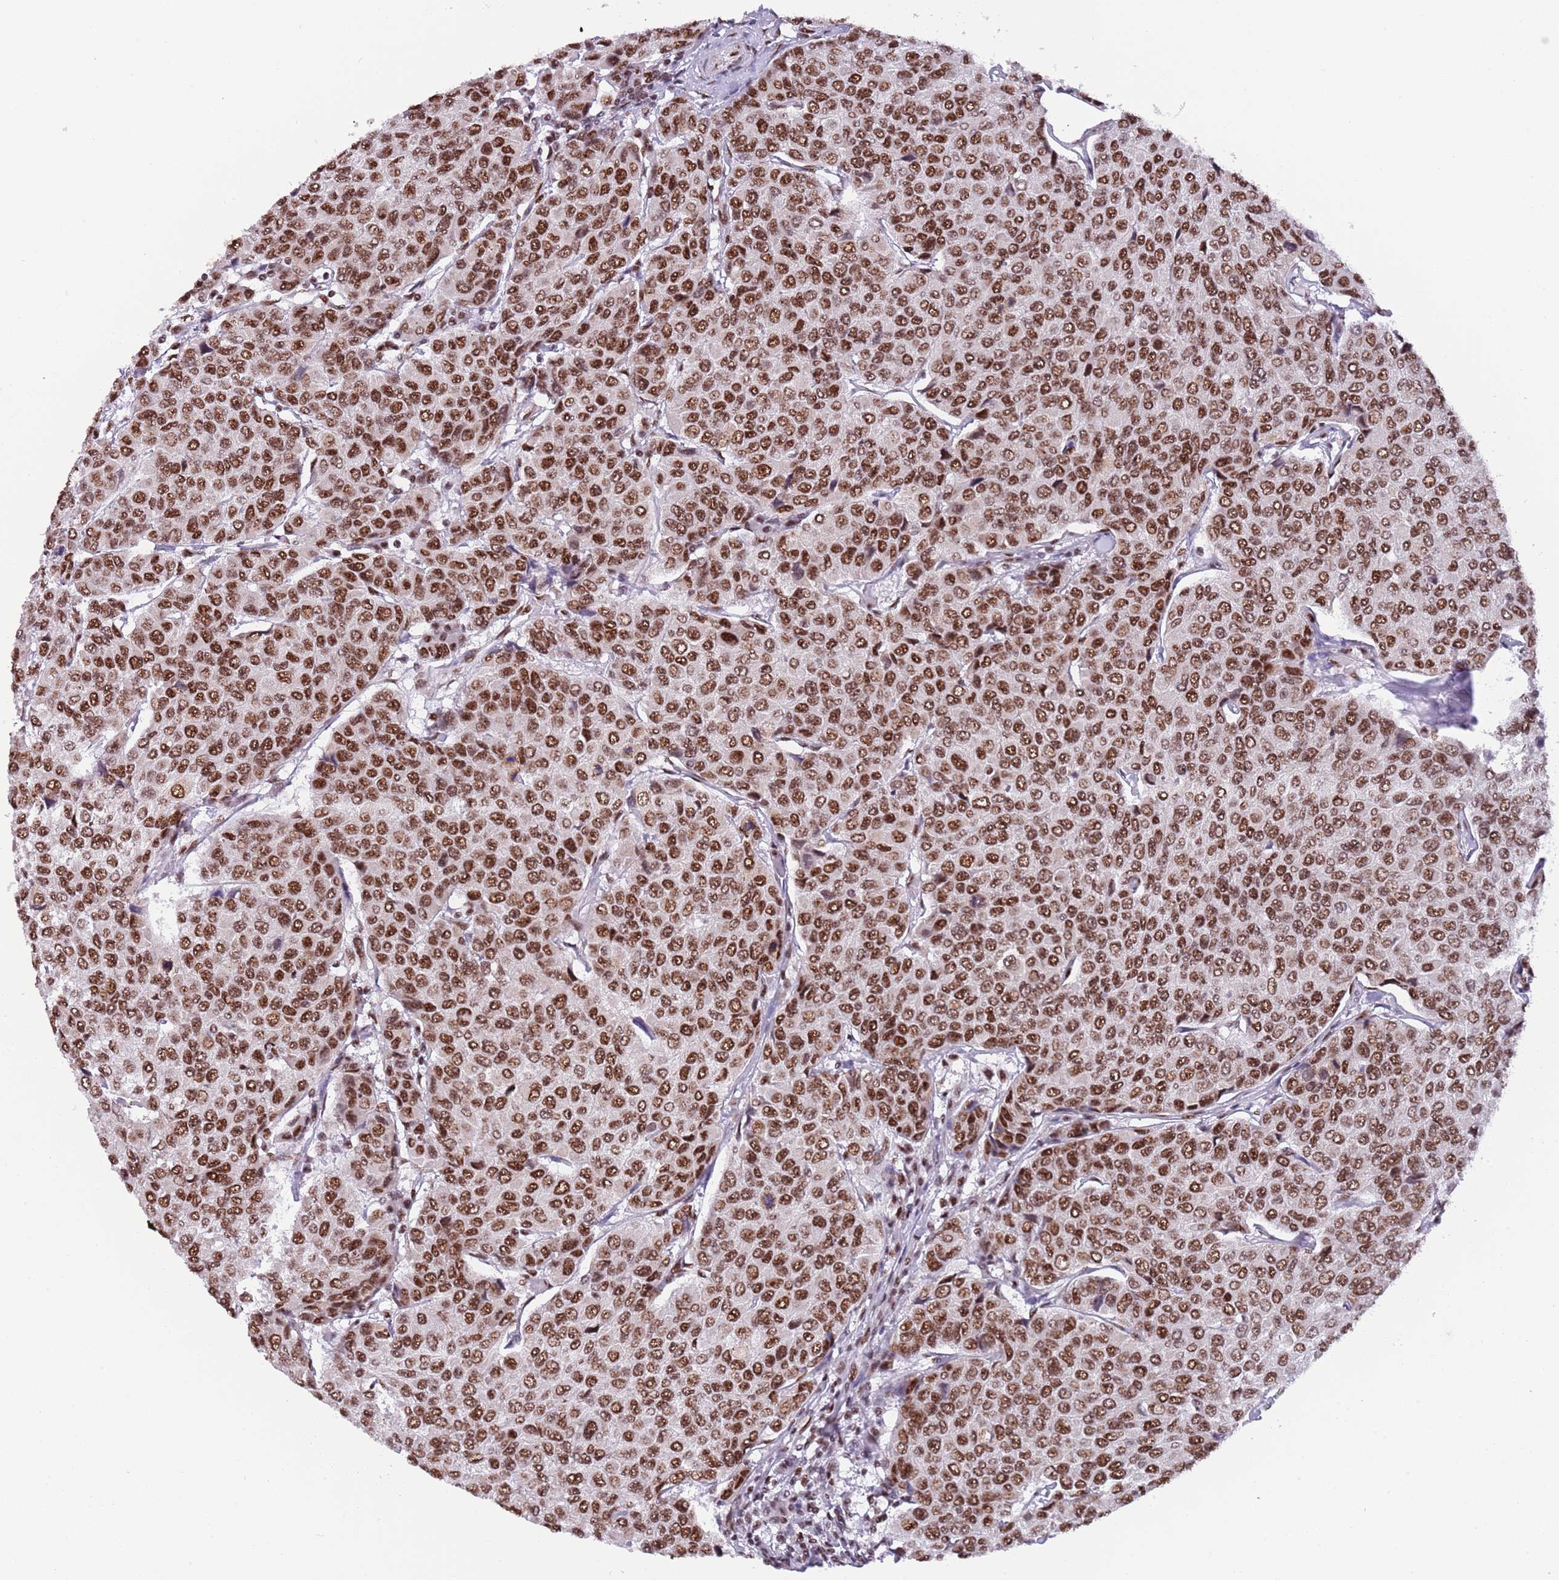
{"staining": {"intensity": "strong", "quantity": ">75%", "location": "nuclear"}, "tissue": "breast cancer", "cell_type": "Tumor cells", "image_type": "cancer", "snomed": [{"axis": "morphology", "description": "Duct carcinoma"}, {"axis": "topography", "description": "Breast"}], "caption": "Human invasive ductal carcinoma (breast) stained with a protein marker exhibits strong staining in tumor cells.", "gene": "SF3A2", "patient": {"sex": "female", "age": 55}}